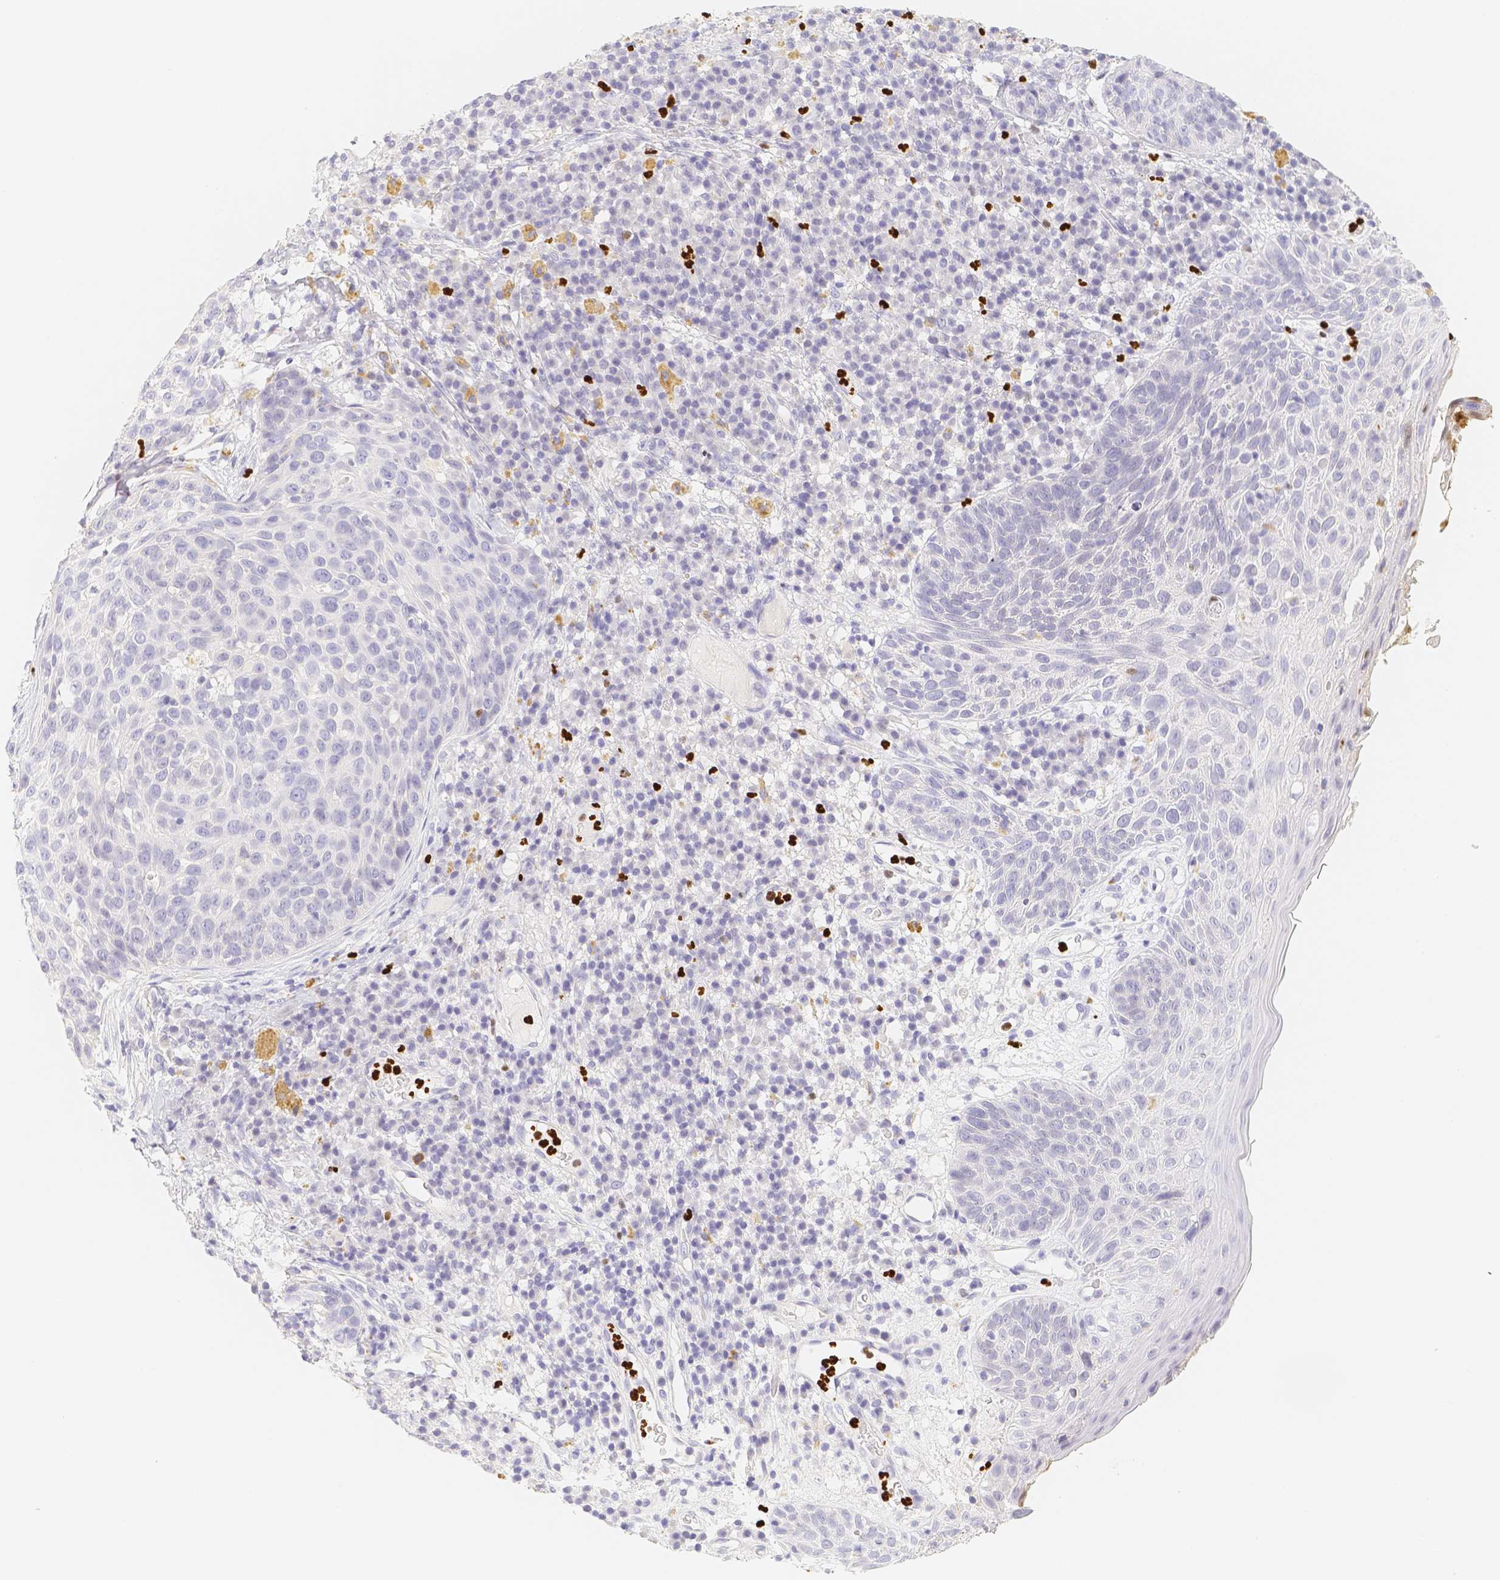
{"staining": {"intensity": "negative", "quantity": "none", "location": "none"}, "tissue": "skin cancer", "cell_type": "Tumor cells", "image_type": "cancer", "snomed": [{"axis": "morphology", "description": "Squamous cell carcinoma in situ, NOS"}, {"axis": "morphology", "description": "Squamous cell carcinoma, NOS"}, {"axis": "topography", "description": "Skin"}], "caption": "Skin cancer was stained to show a protein in brown. There is no significant expression in tumor cells.", "gene": "PADI4", "patient": {"sex": "male", "age": 93}}